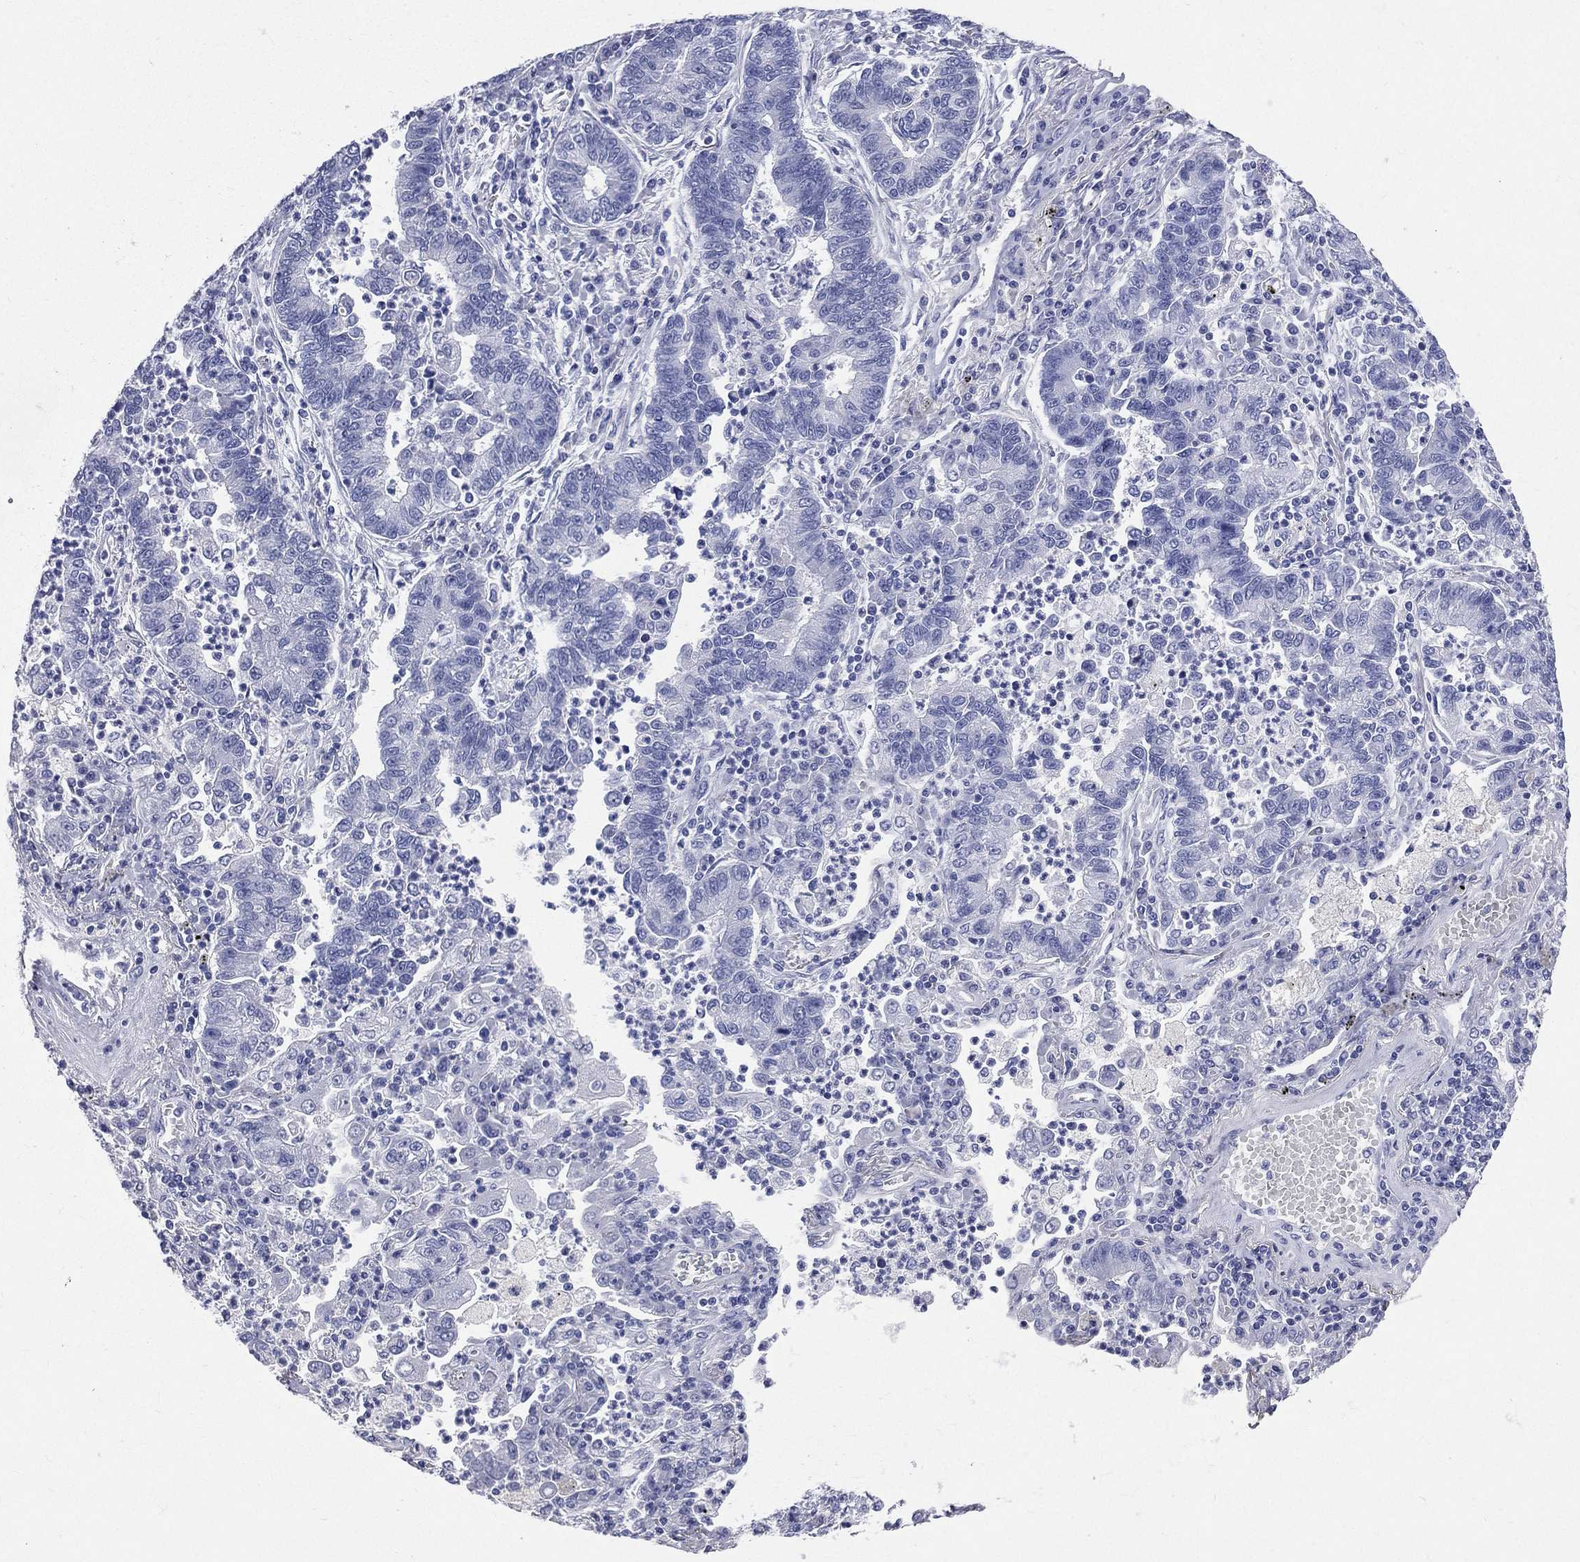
{"staining": {"intensity": "negative", "quantity": "none", "location": "none"}, "tissue": "lung cancer", "cell_type": "Tumor cells", "image_type": "cancer", "snomed": [{"axis": "morphology", "description": "Adenocarcinoma, NOS"}, {"axis": "topography", "description": "Lung"}], "caption": "Histopathology image shows no protein expression in tumor cells of lung cancer (adenocarcinoma) tissue.", "gene": "CYLC1", "patient": {"sex": "female", "age": 57}}